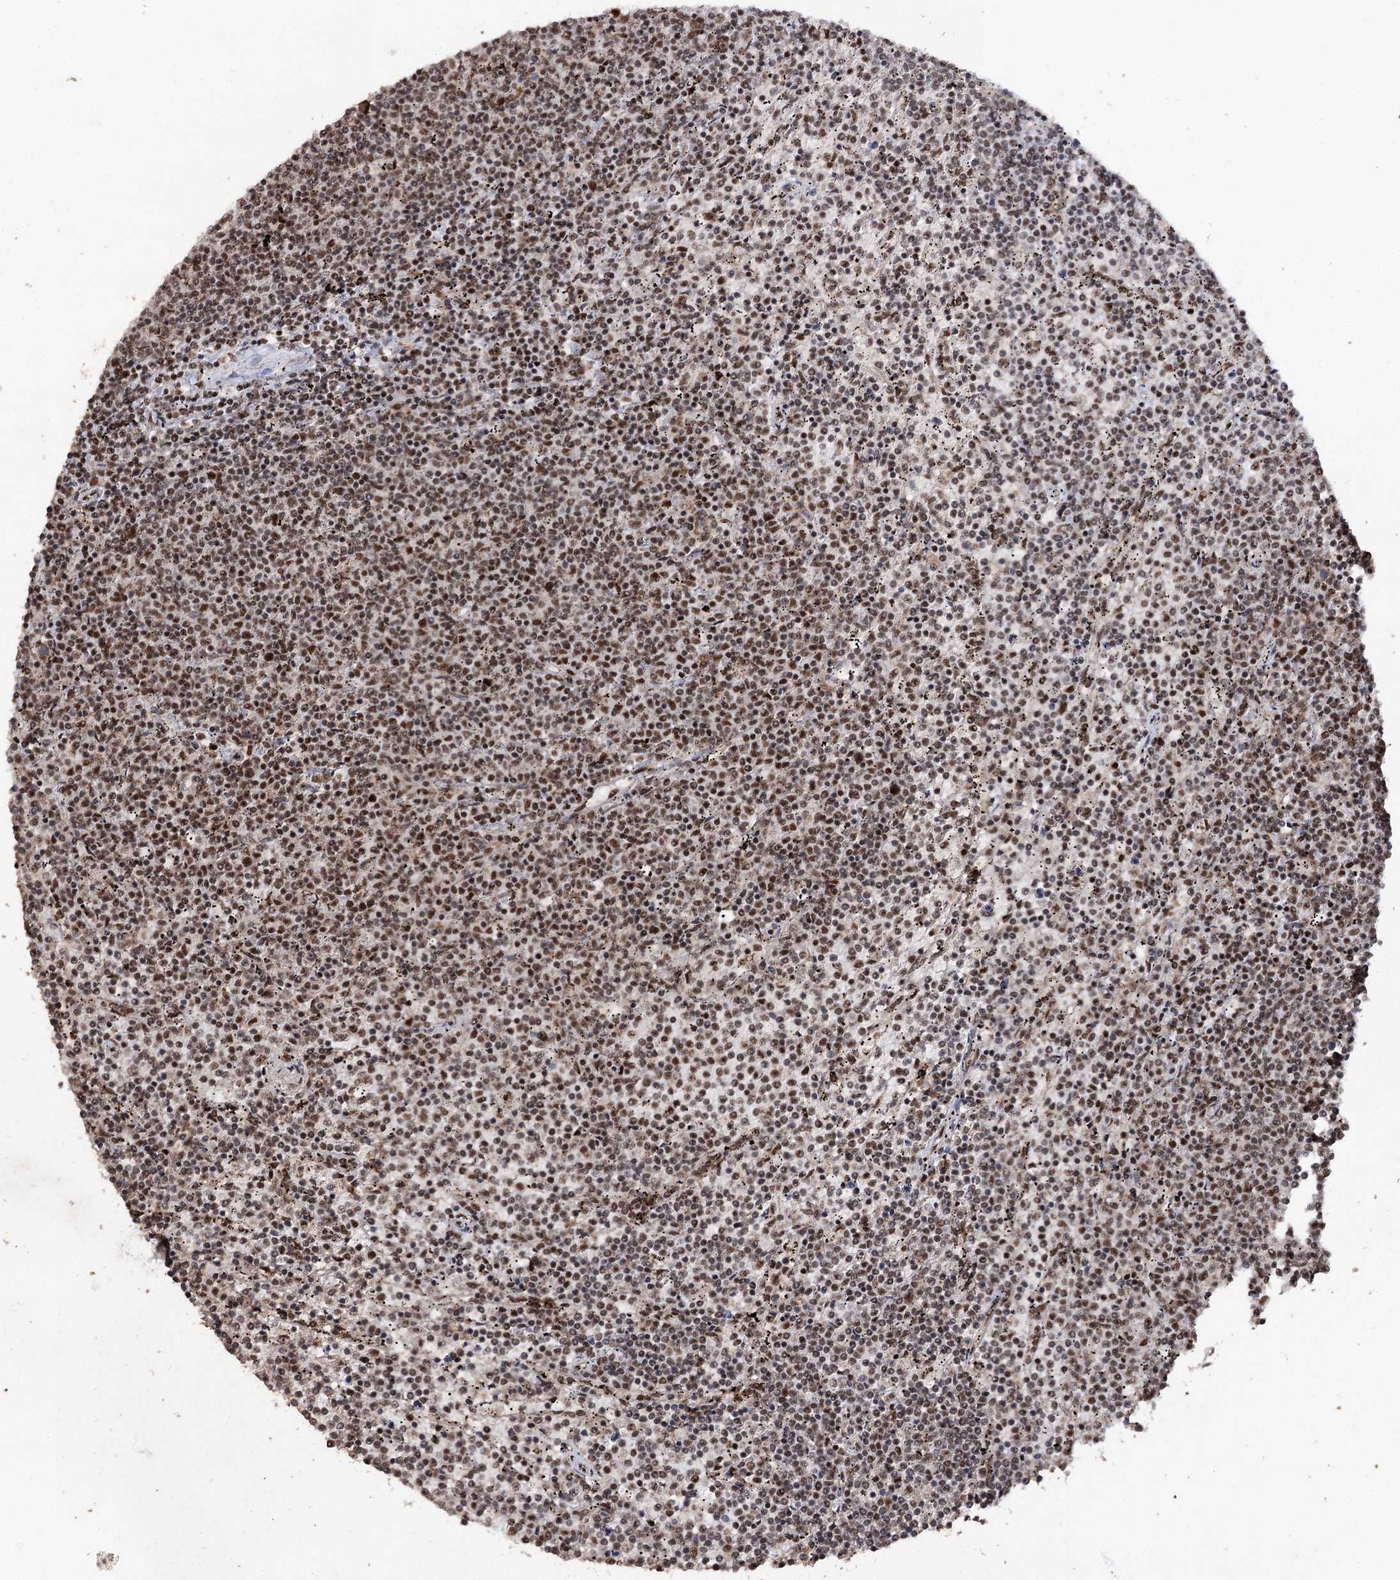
{"staining": {"intensity": "moderate", "quantity": ">75%", "location": "nuclear"}, "tissue": "lymphoma", "cell_type": "Tumor cells", "image_type": "cancer", "snomed": [{"axis": "morphology", "description": "Malignant lymphoma, non-Hodgkin's type, Low grade"}, {"axis": "topography", "description": "Spleen"}], "caption": "Immunohistochemical staining of human lymphoma reveals medium levels of moderate nuclear protein staining in approximately >75% of tumor cells. Nuclei are stained in blue.", "gene": "U2SURP", "patient": {"sex": "female", "age": 50}}